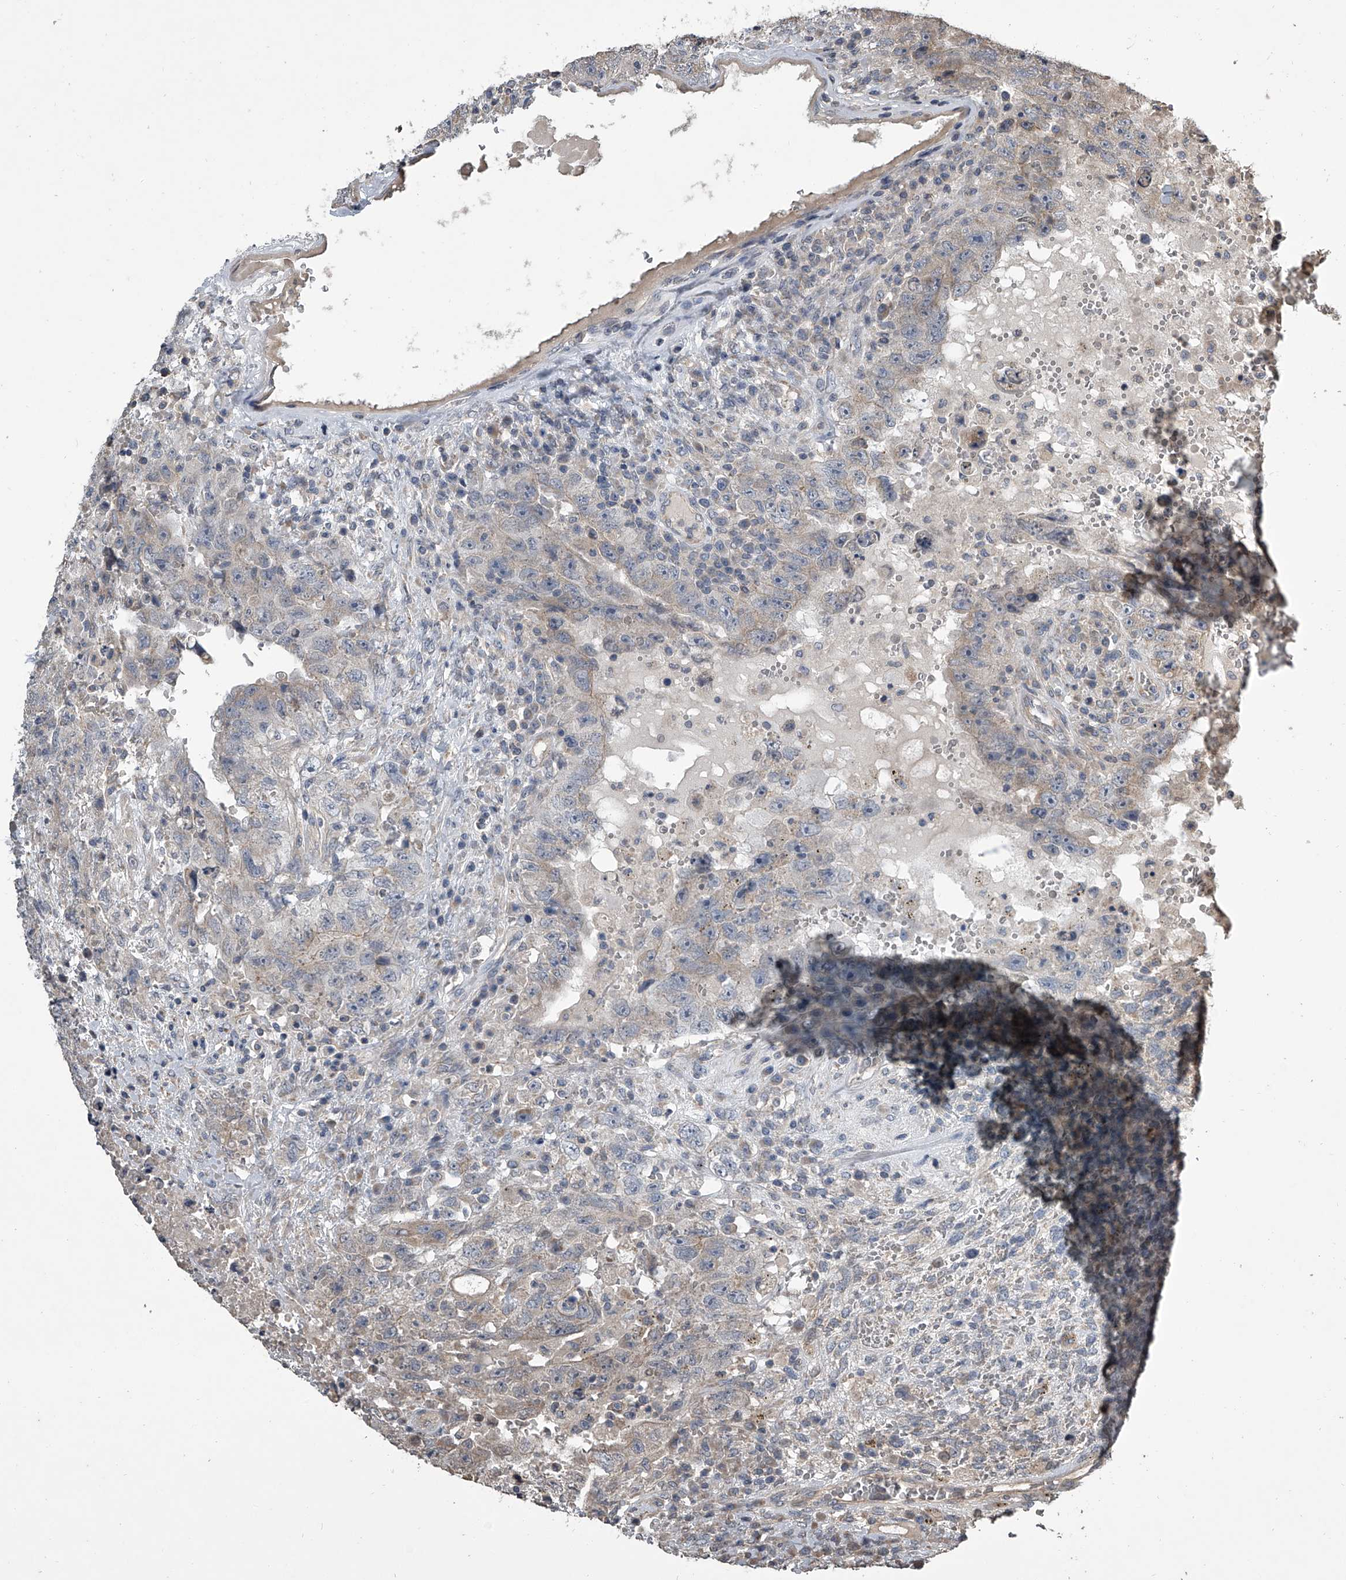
{"staining": {"intensity": "weak", "quantity": "<25%", "location": "cytoplasmic/membranous"}, "tissue": "testis cancer", "cell_type": "Tumor cells", "image_type": "cancer", "snomed": [{"axis": "morphology", "description": "Carcinoma, Embryonal, NOS"}, {"axis": "topography", "description": "Testis"}], "caption": "There is no significant positivity in tumor cells of testis embryonal carcinoma.", "gene": "NFS1", "patient": {"sex": "male", "age": 26}}